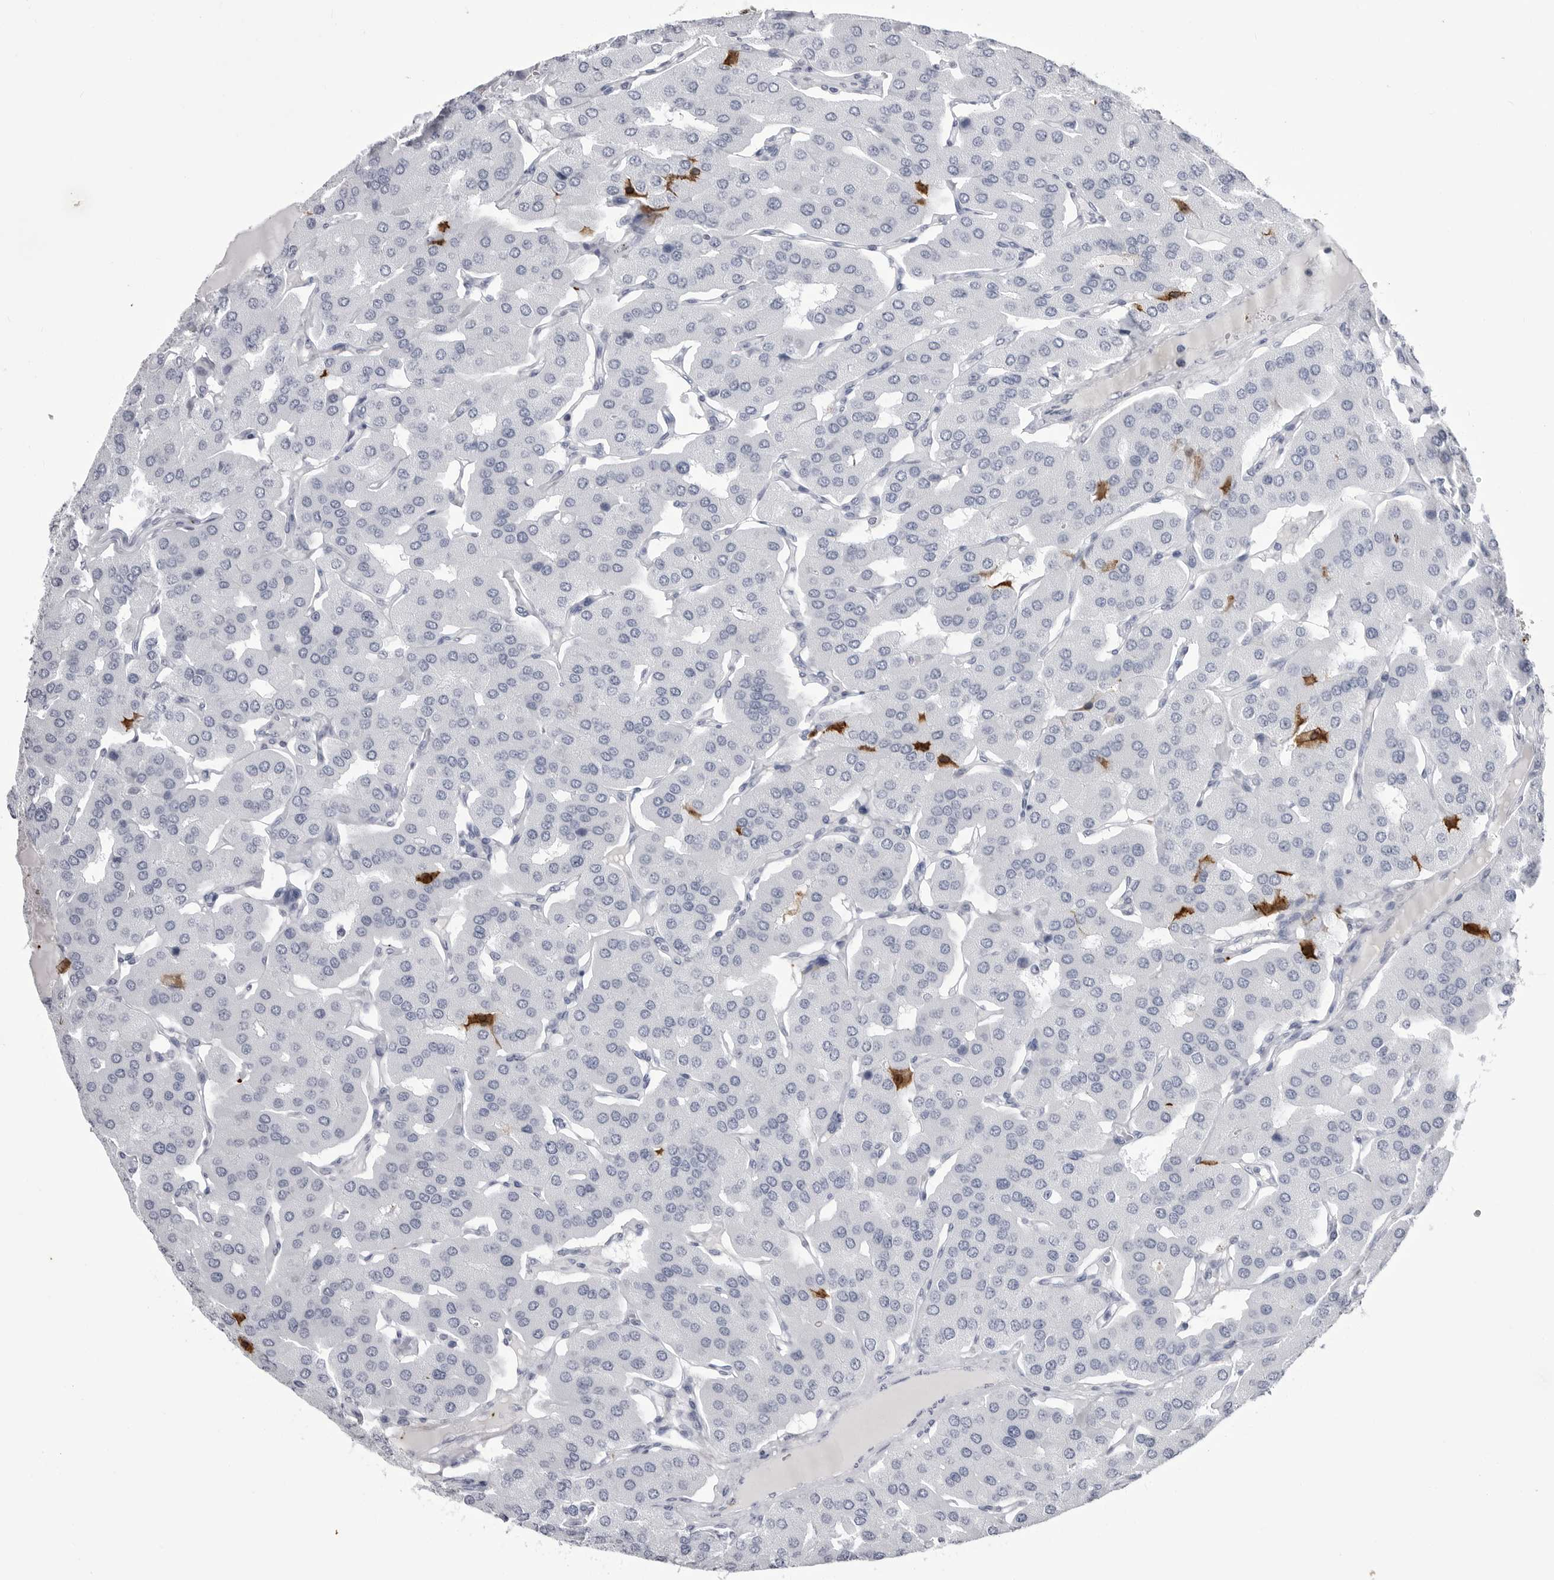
{"staining": {"intensity": "negative", "quantity": "none", "location": "none"}, "tissue": "parathyroid gland", "cell_type": "Glandular cells", "image_type": "normal", "snomed": [{"axis": "morphology", "description": "Normal tissue, NOS"}, {"axis": "morphology", "description": "Adenoma, NOS"}, {"axis": "topography", "description": "Parathyroid gland"}], "caption": "Immunohistochemistry of benign human parathyroid gland exhibits no expression in glandular cells. (DAB (3,3'-diaminobenzidine) IHC, high magnification).", "gene": "COL26A1", "patient": {"sex": "female", "age": 86}}